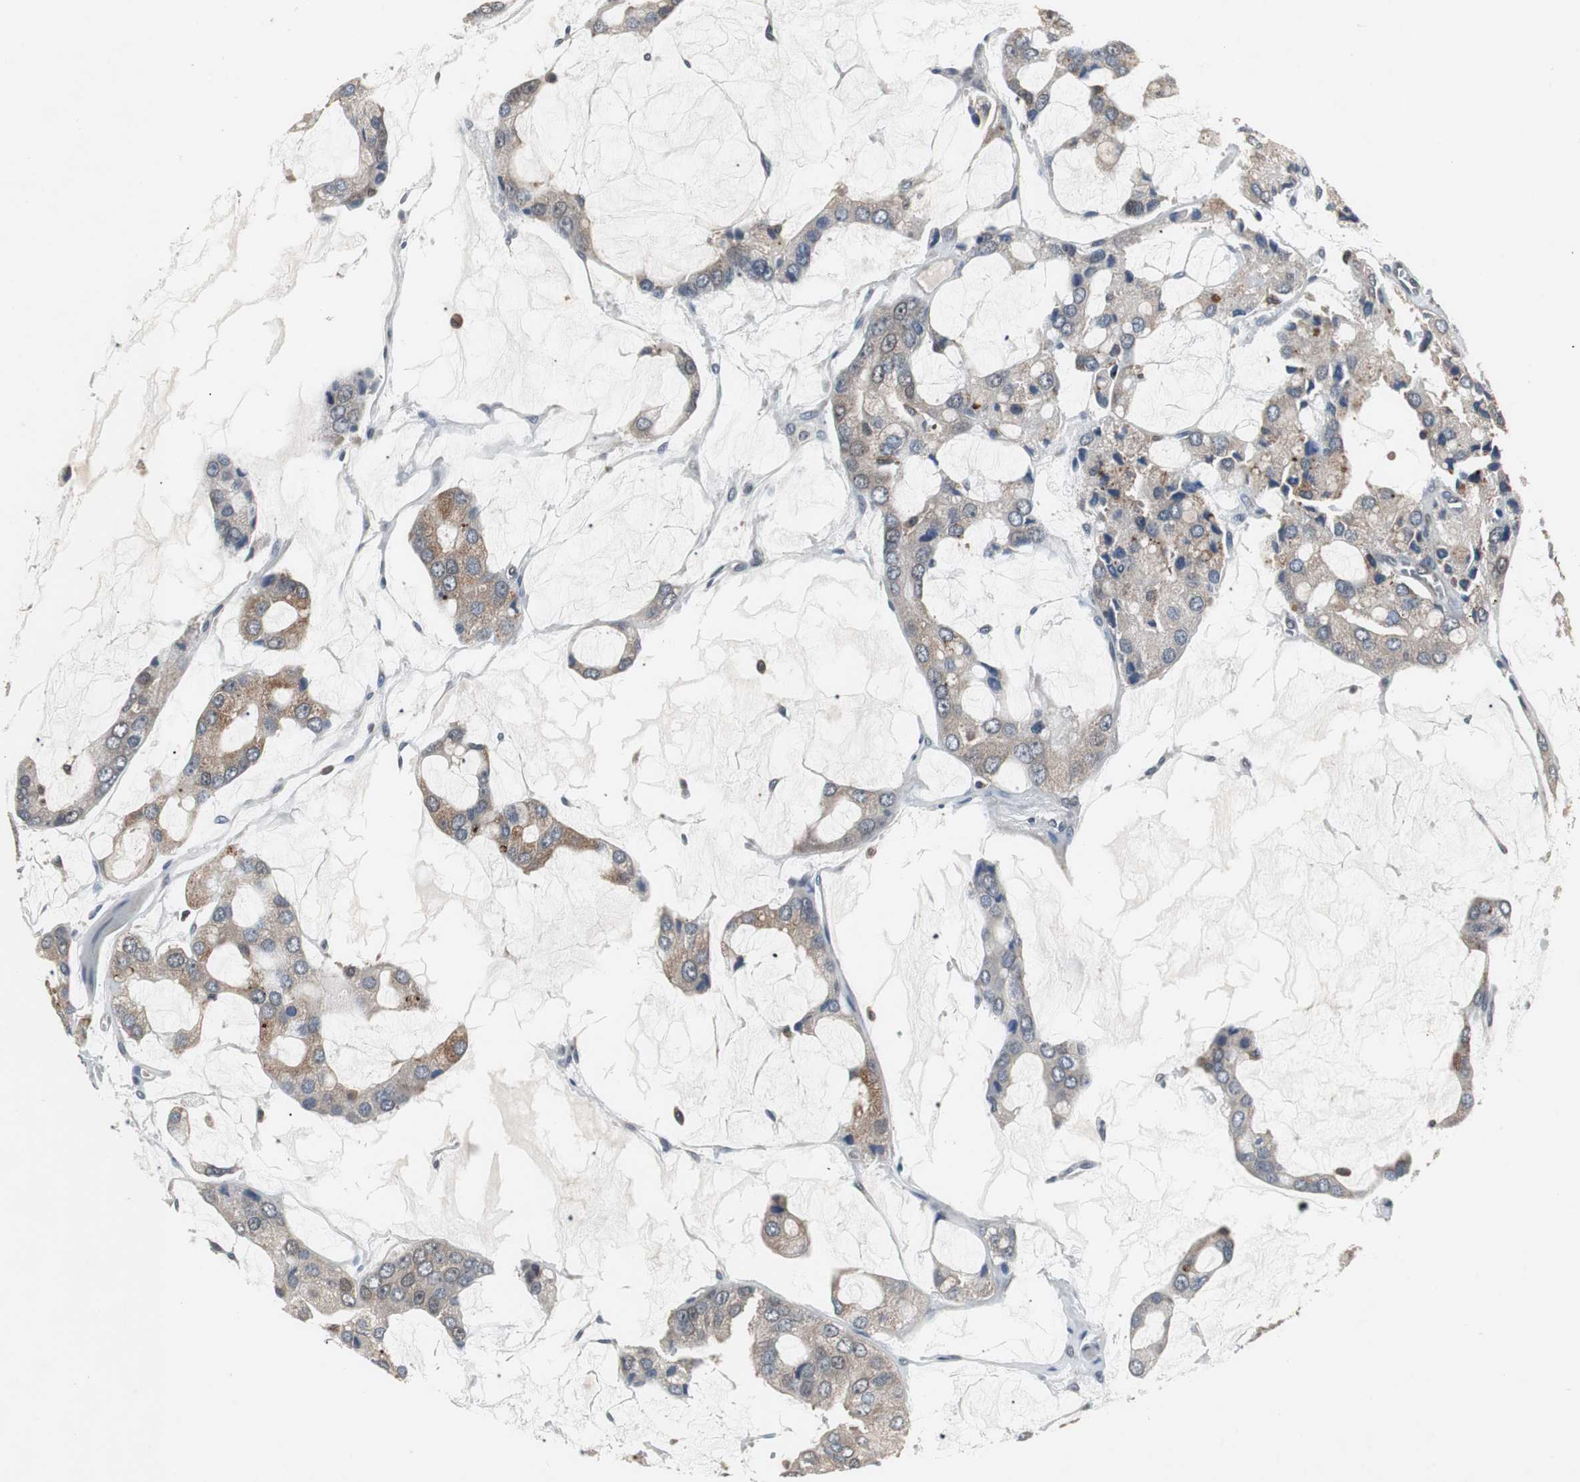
{"staining": {"intensity": "weak", "quantity": ">75%", "location": "cytoplasmic/membranous"}, "tissue": "prostate cancer", "cell_type": "Tumor cells", "image_type": "cancer", "snomed": [{"axis": "morphology", "description": "Adenocarcinoma, High grade"}, {"axis": "topography", "description": "Prostate"}], "caption": "Weak cytoplasmic/membranous expression is seen in approximately >75% of tumor cells in prostate cancer (high-grade adenocarcinoma).", "gene": "ZSCAN22", "patient": {"sex": "male", "age": 67}}